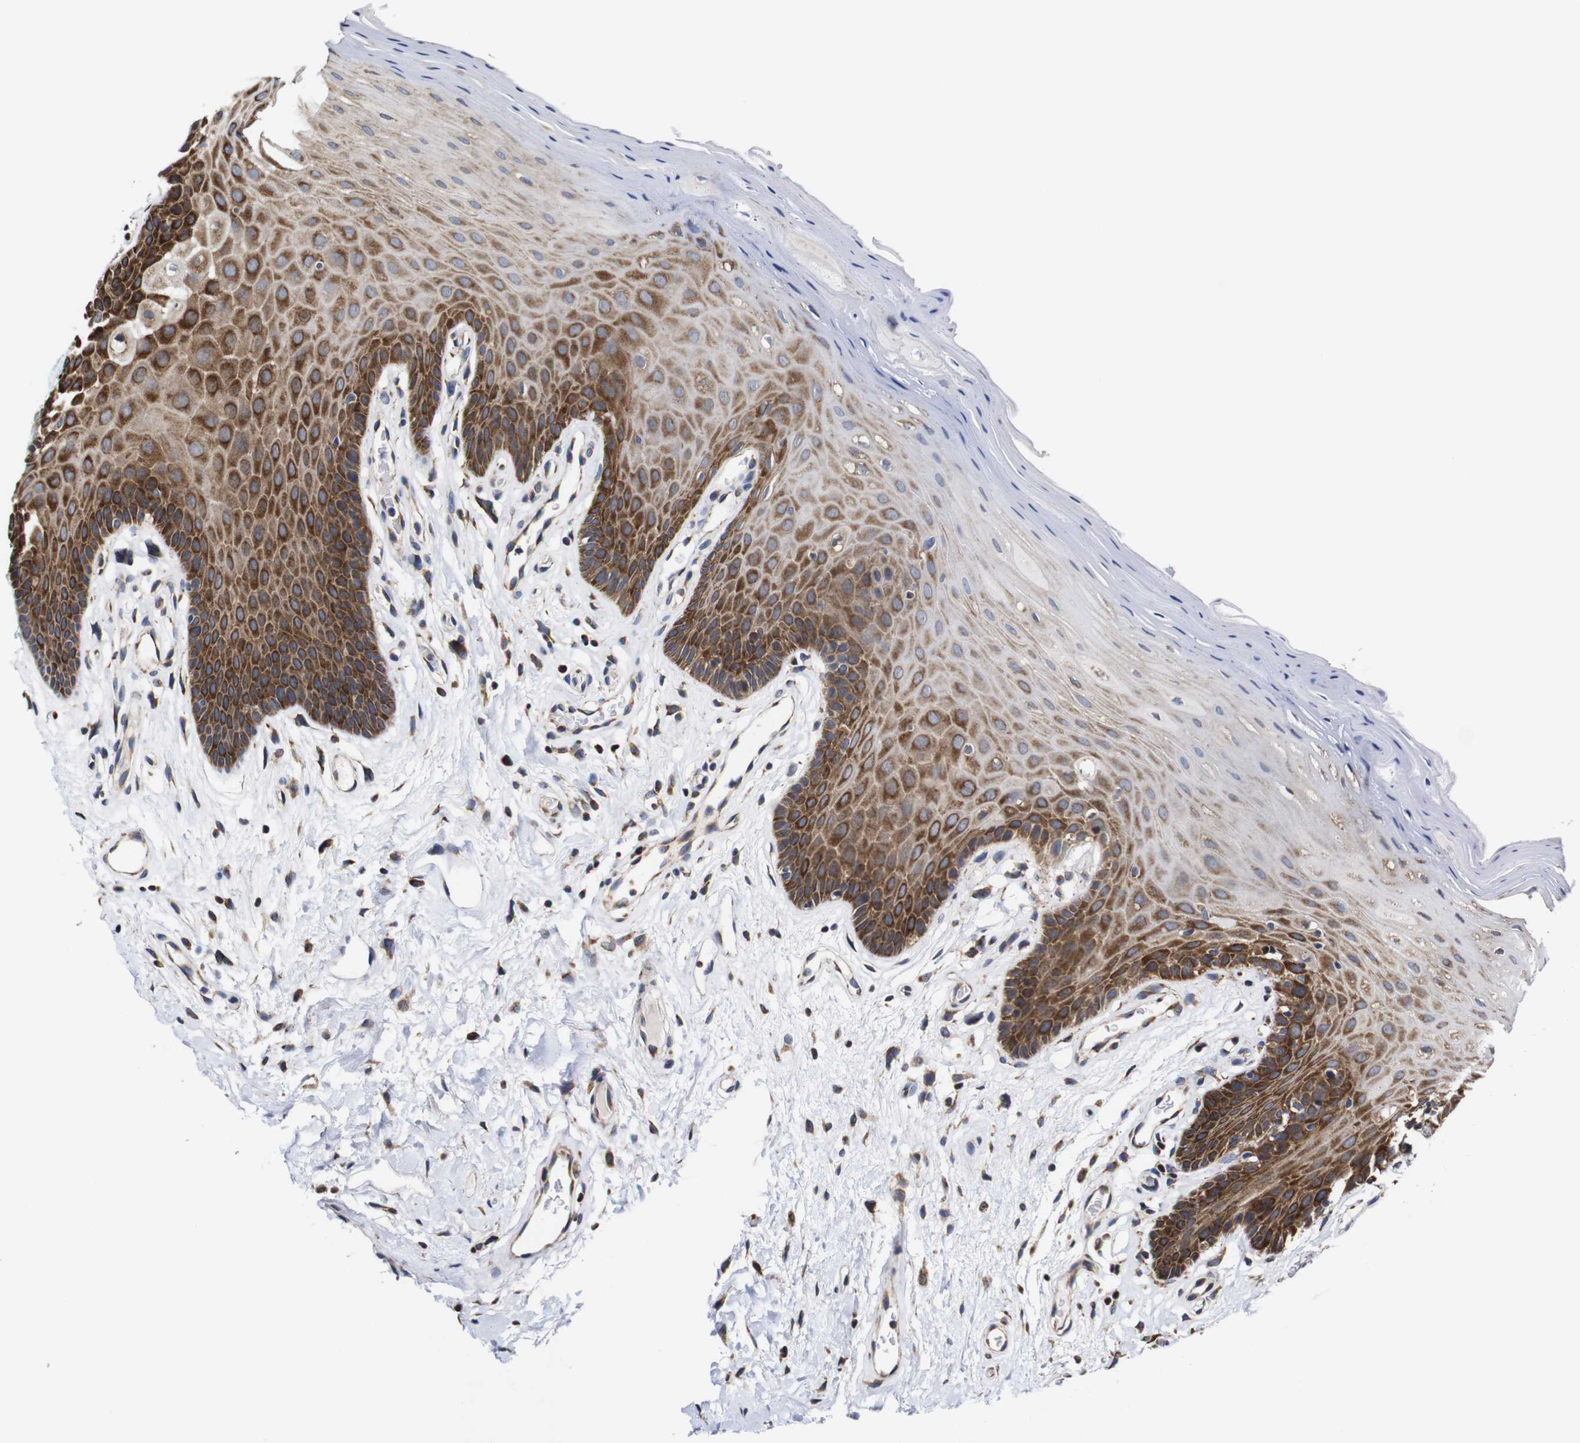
{"staining": {"intensity": "moderate", "quantity": "25%-75%", "location": "cytoplasmic/membranous"}, "tissue": "oral mucosa", "cell_type": "Squamous epithelial cells", "image_type": "normal", "snomed": [{"axis": "morphology", "description": "Normal tissue, NOS"}, {"axis": "morphology", "description": "Squamous cell carcinoma, NOS"}, {"axis": "topography", "description": "Skeletal muscle"}, {"axis": "topography", "description": "Adipose tissue"}, {"axis": "topography", "description": "Vascular tissue"}, {"axis": "topography", "description": "Oral tissue"}, {"axis": "topography", "description": "Peripheral nerve tissue"}, {"axis": "topography", "description": "Head-Neck"}], "caption": "The histopathology image displays staining of unremarkable oral mucosa, revealing moderate cytoplasmic/membranous protein expression (brown color) within squamous epithelial cells.", "gene": "C17orf80", "patient": {"sex": "male", "age": 71}}